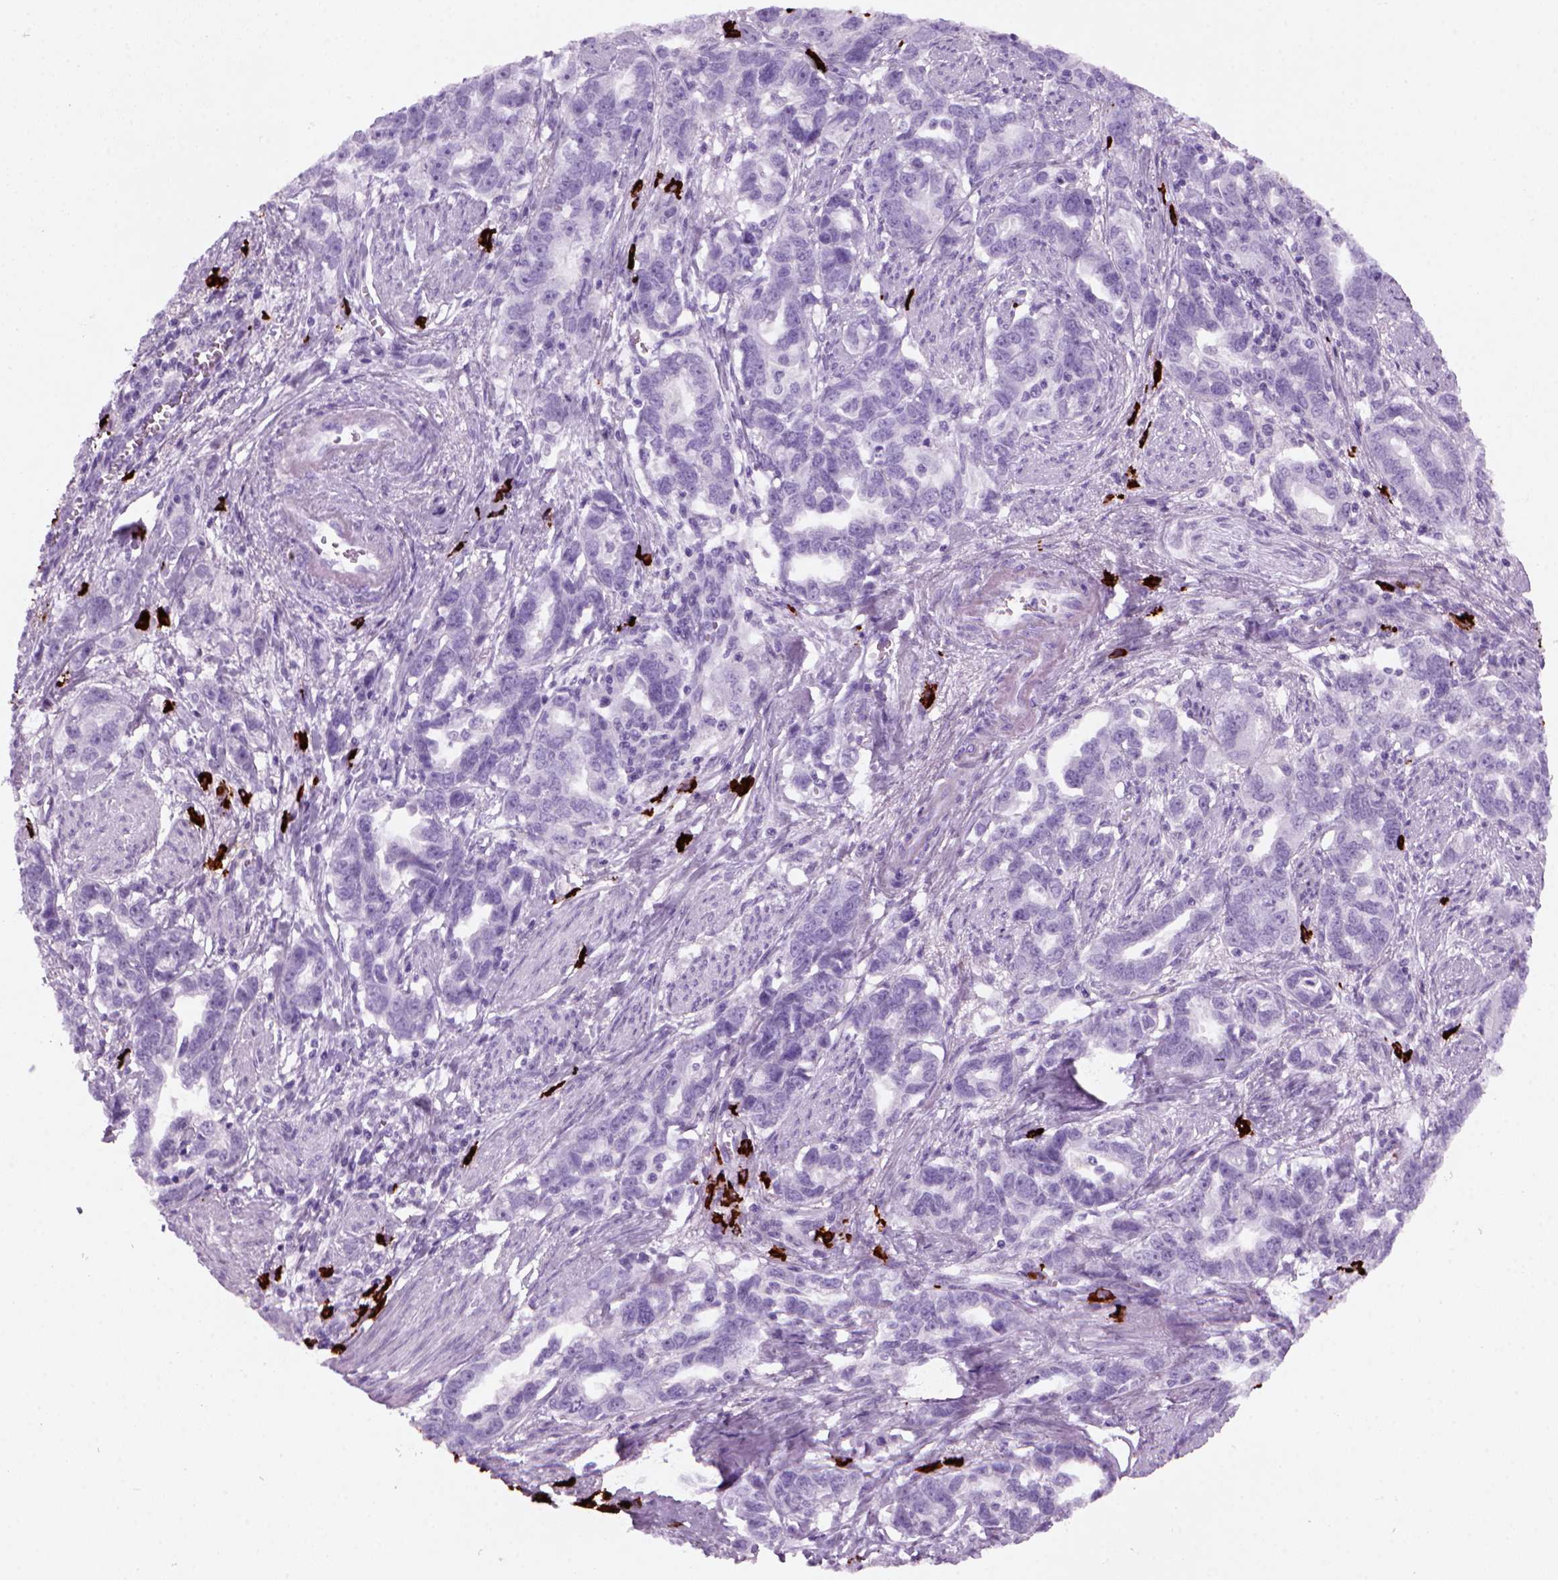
{"staining": {"intensity": "negative", "quantity": "none", "location": "none"}, "tissue": "ovarian cancer", "cell_type": "Tumor cells", "image_type": "cancer", "snomed": [{"axis": "morphology", "description": "Cystadenocarcinoma, serous, NOS"}, {"axis": "topography", "description": "Ovary"}], "caption": "This is a micrograph of IHC staining of ovarian cancer, which shows no expression in tumor cells.", "gene": "MZB1", "patient": {"sex": "female", "age": 51}}